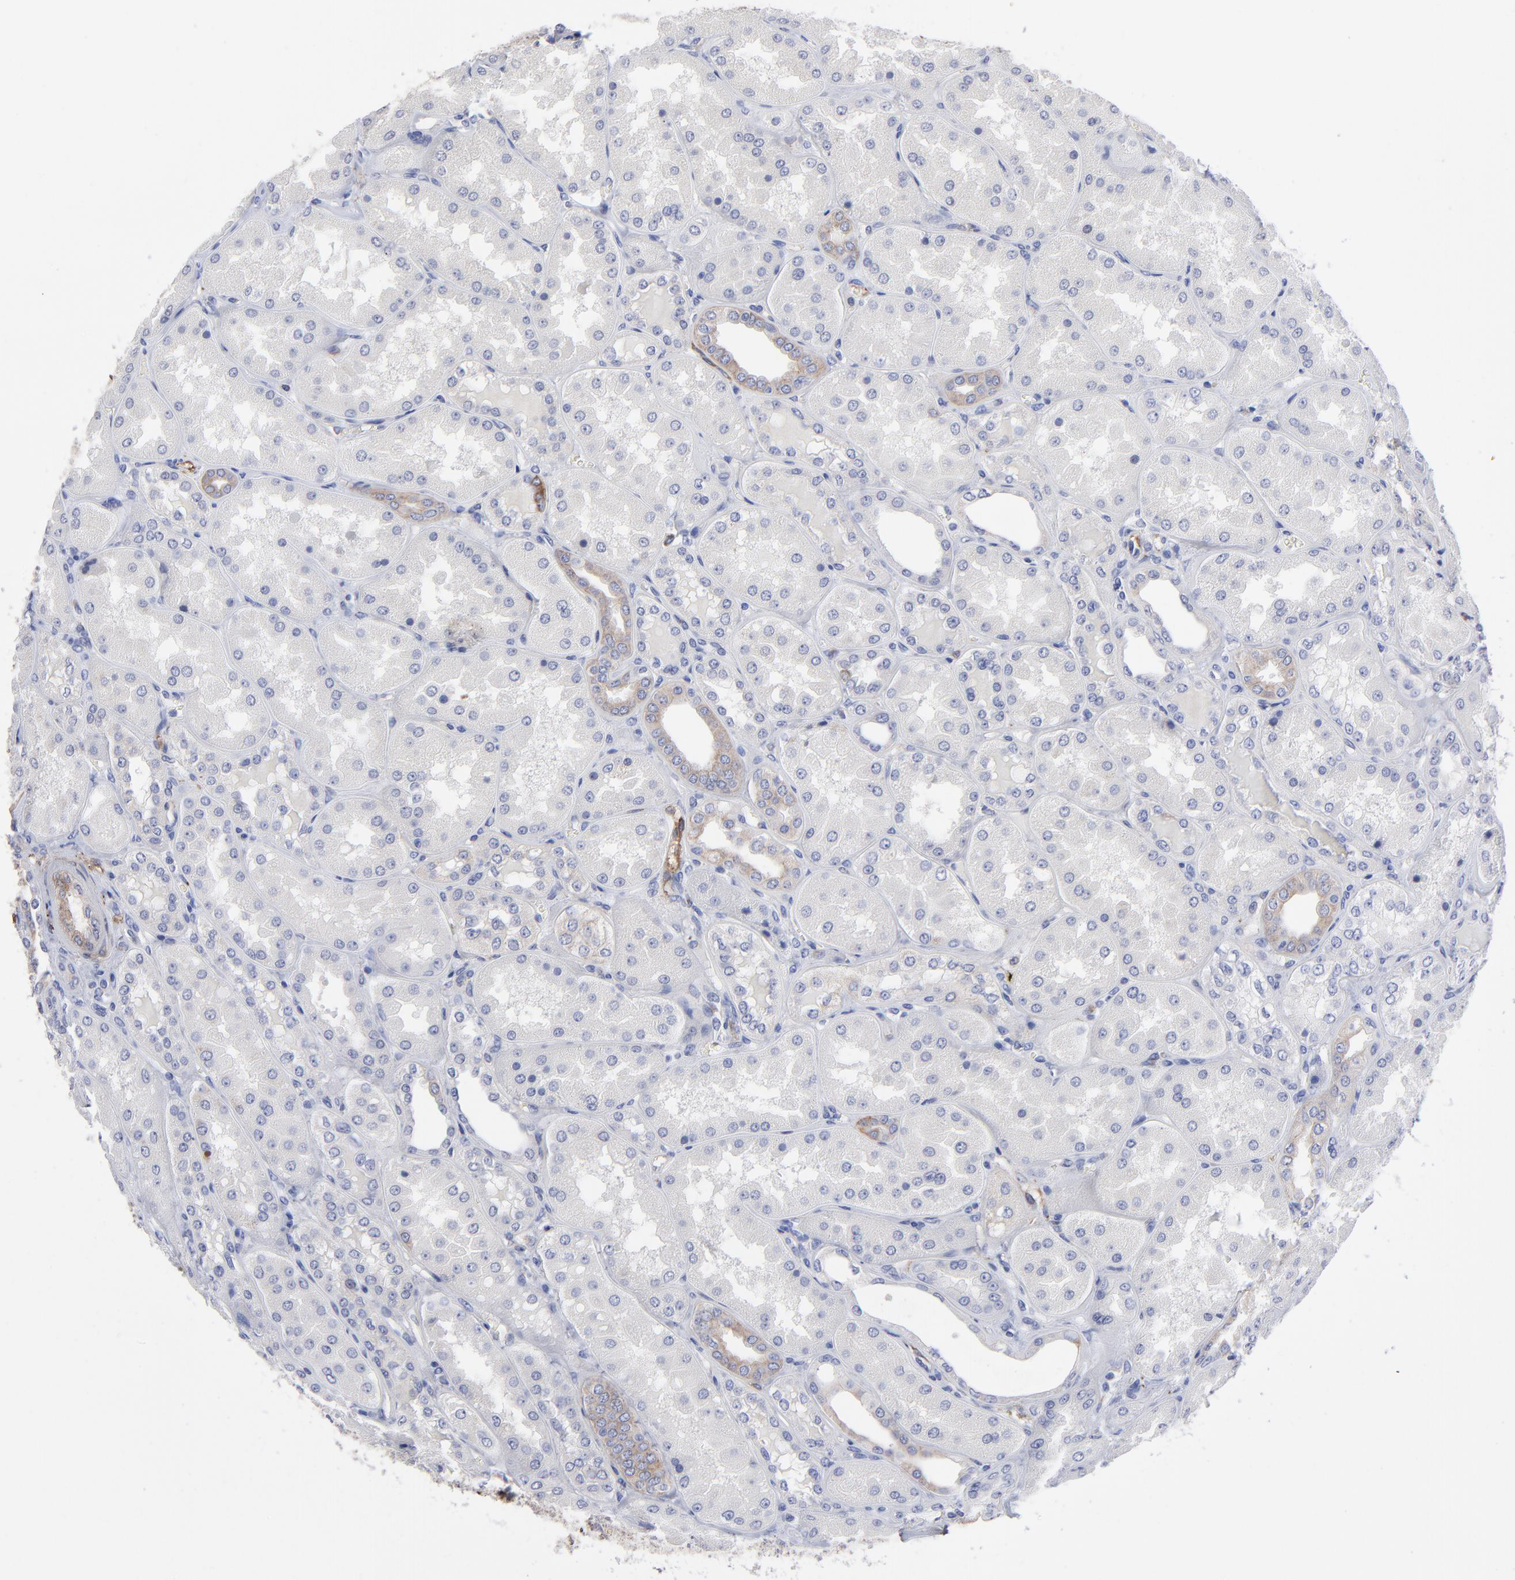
{"staining": {"intensity": "moderate", "quantity": "25%-75%", "location": "cytoplasmic/membranous"}, "tissue": "kidney", "cell_type": "Cells in glomeruli", "image_type": "normal", "snomed": [{"axis": "morphology", "description": "Normal tissue, NOS"}, {"axis": "topography", "description": "Kidney"}], "caption": "Cells in glomeruli display medium levels of moderate cytoplasmic/membranous staining in approximately 25%-75% of cells in unremarkable kidney. (IHC, brightfield microscopy, high magnification).", "gene": "CILP", "patient": {"sex": "female", "age": 56}}